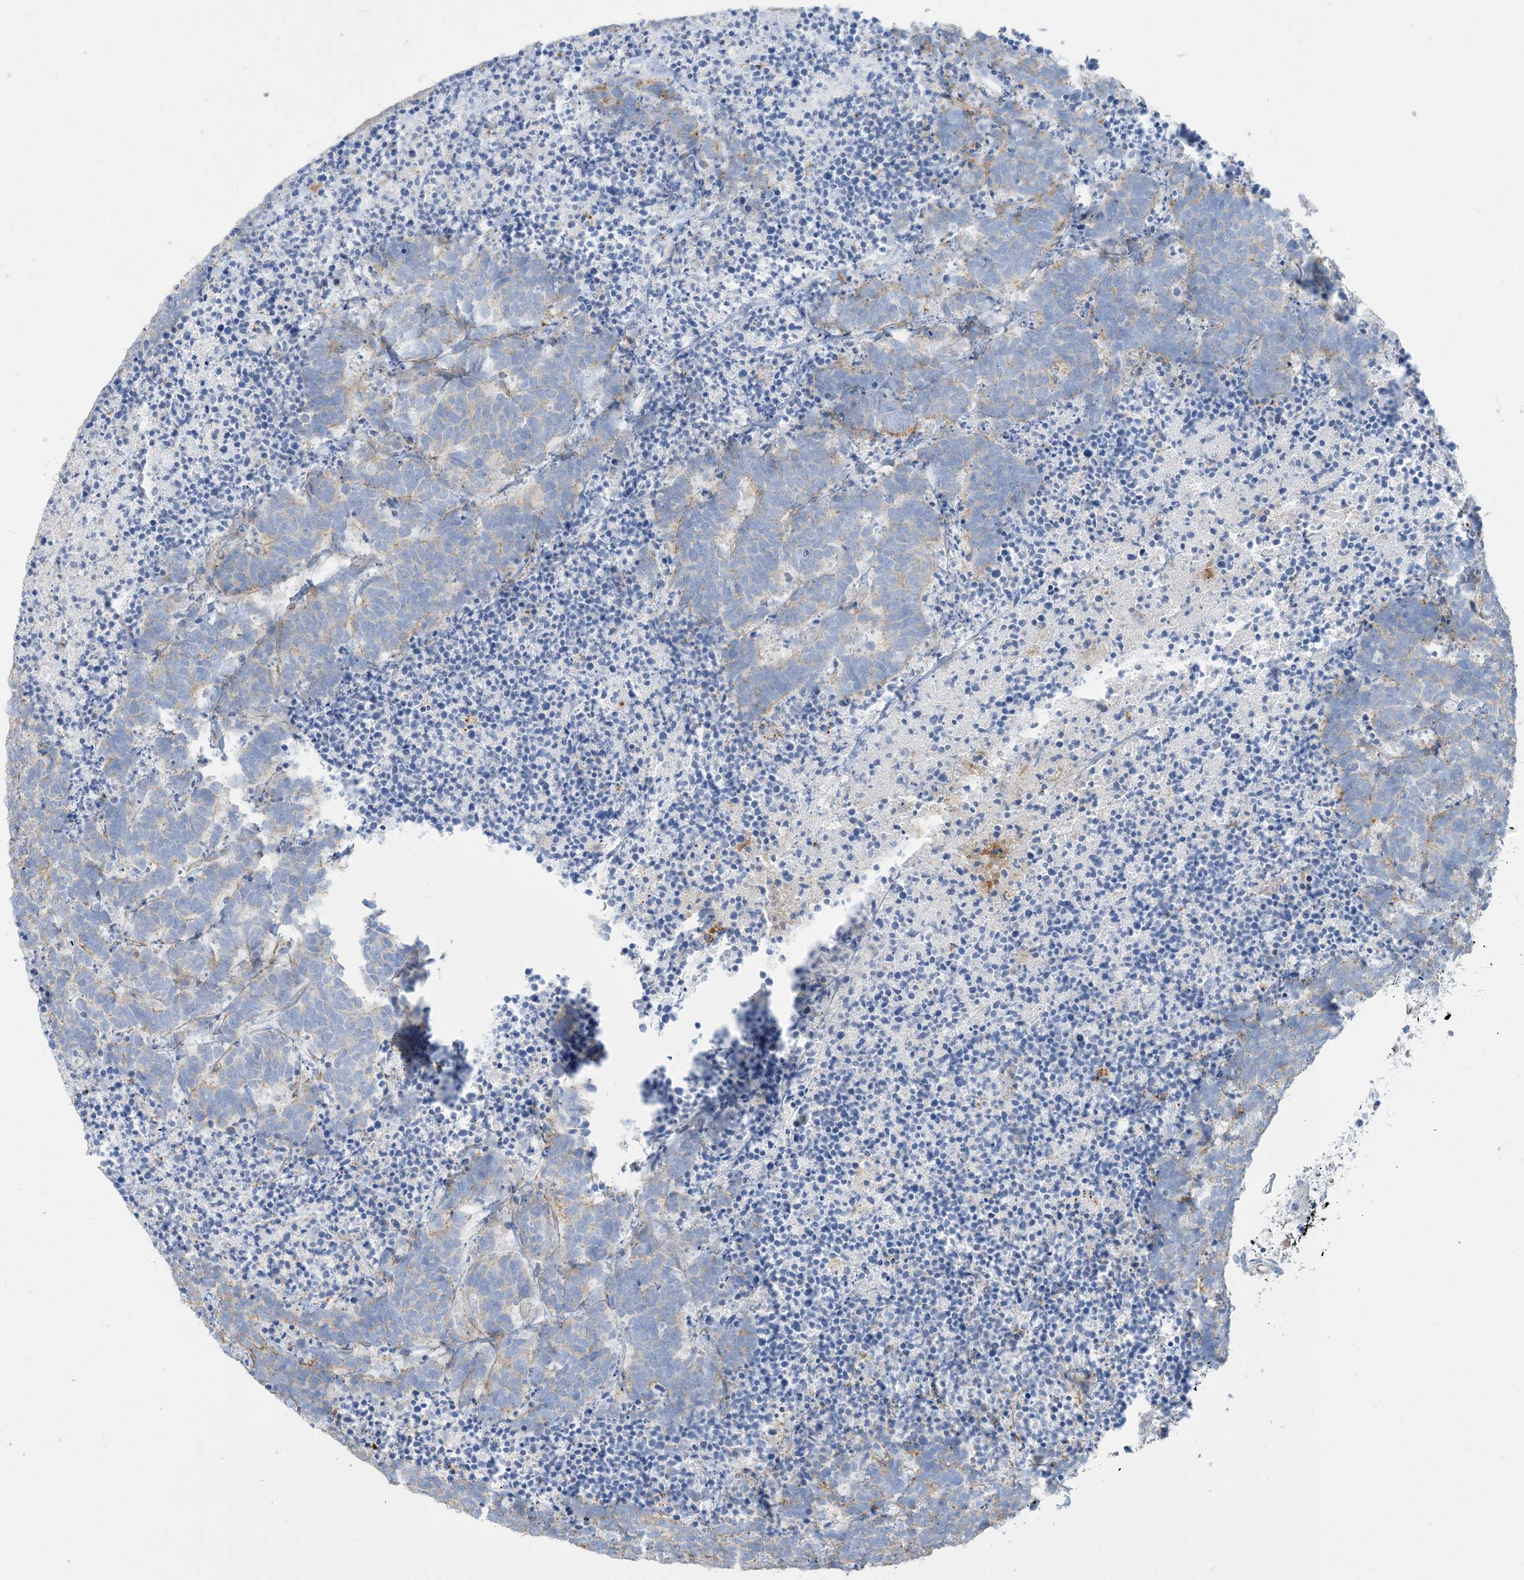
{"staining": {"intensity": "negative", "quantity": "none", "location": "none"}, "tissue": "carcinoid", "cell_type": "Tumor cells", "image_type": "cancer", "snomed": [{"axis": "morphology", "description": "Carcinoma, NOS"}, {"axis": "morphology", "description": "Carcinoid, malignant, NOS"}, {"axis": "topography", "description": "Urinary bladder"}], "caption": "Human carcinoma stained for a protein using immunohistochemistry displays no positivity in tumor cells.", "gene": "GTF3C2", "patient": {"sex": "male", "age": 57}}